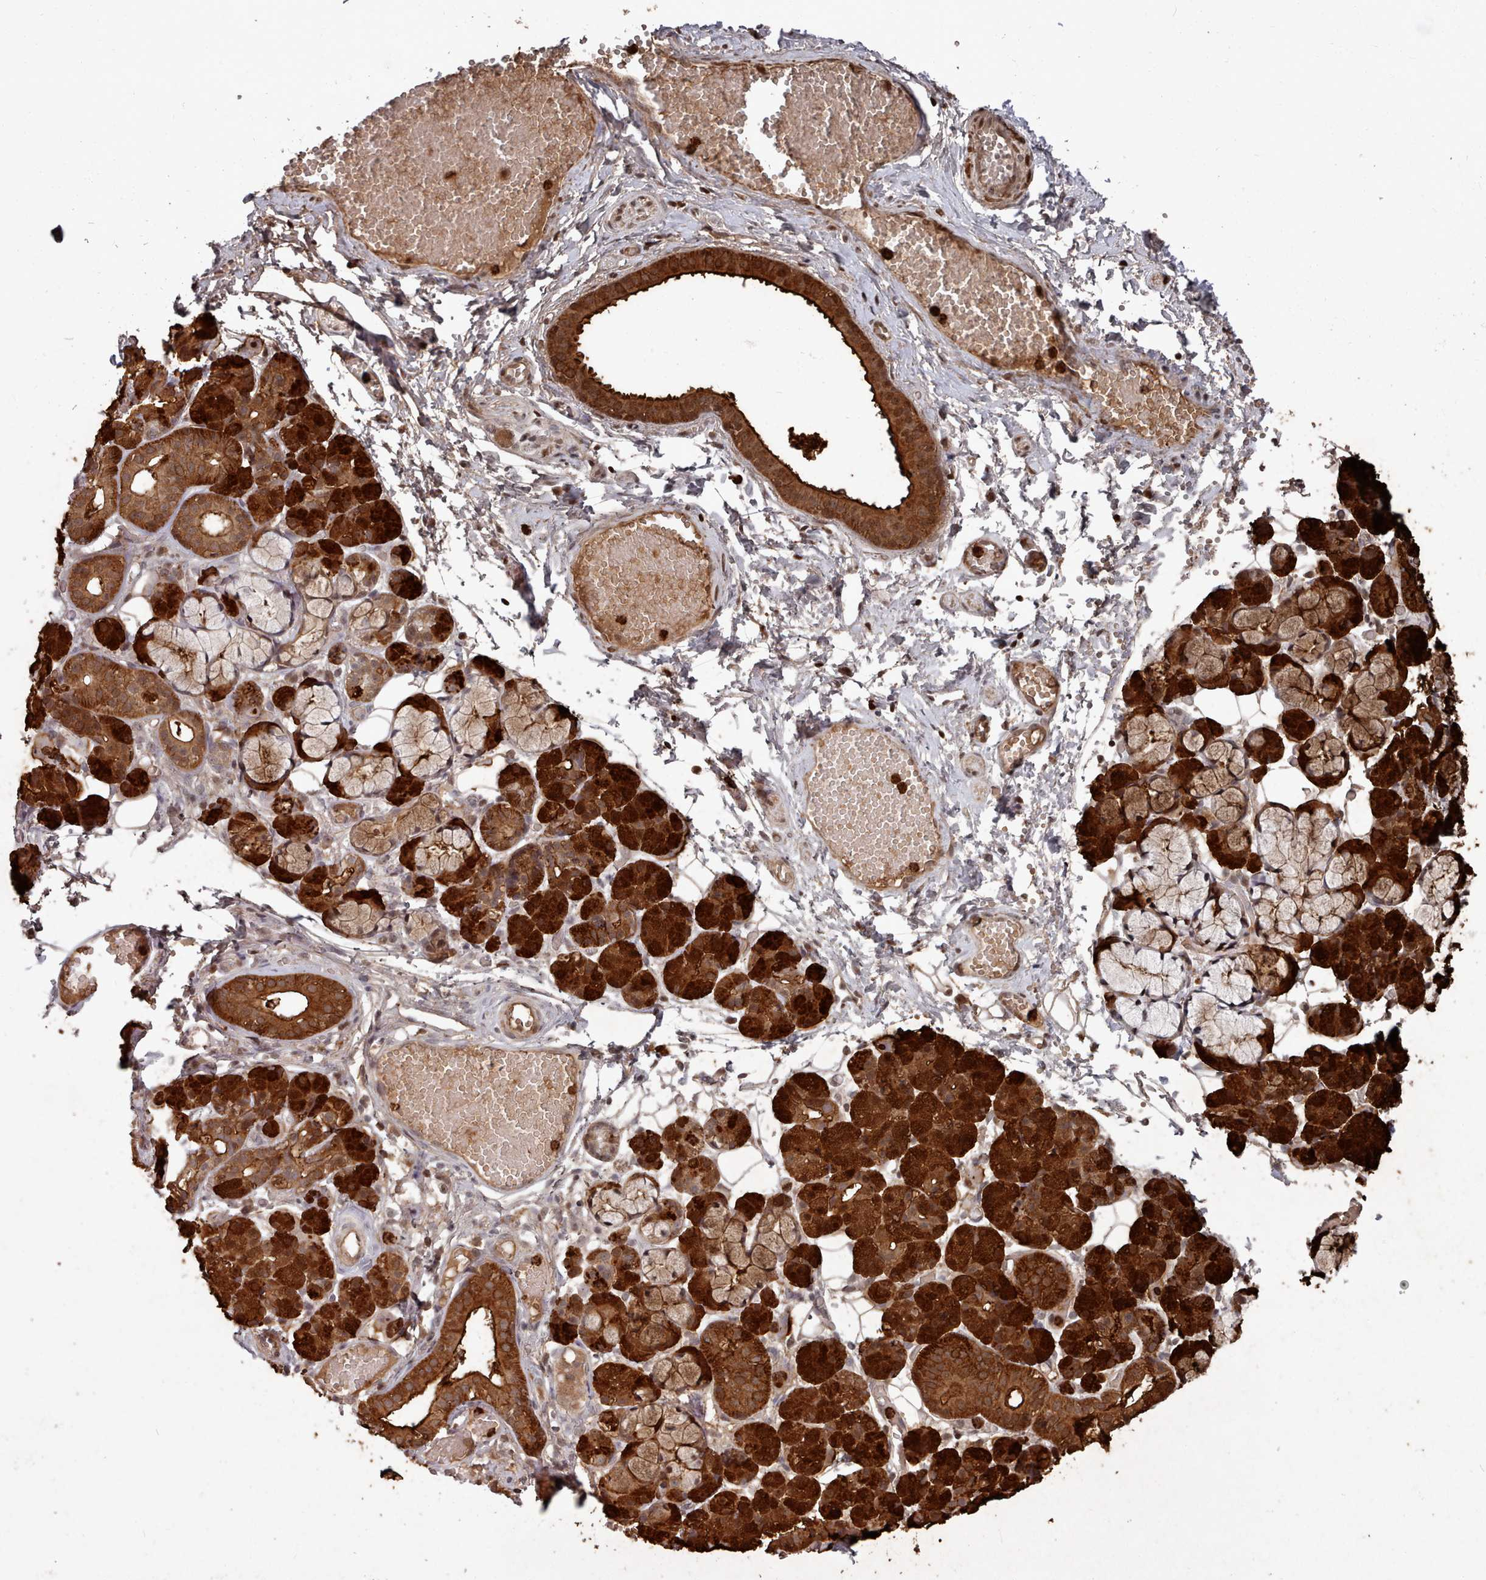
{"staining": {"intensity": "strong", "quantity": ">75%", "location": "cytoplasmic/membranous,nuclear"}, "tissue": "salivary gland", "cell_type": "Glandular cells", "image_type": "normal", "snomed": [{"axis": "morphology", "description": "Normal tissue, NOS"}, {"axis": "topography", "description": "Salivary gland"}], "caption": "Glandular cells demonstrate high levels of strong cytoplasmic/membranous,nuclear expression in approximately >75% of cells in benign human salivary gland.", "gene": "CPSF4", "patient": {"sex": "male", "age": 63}}